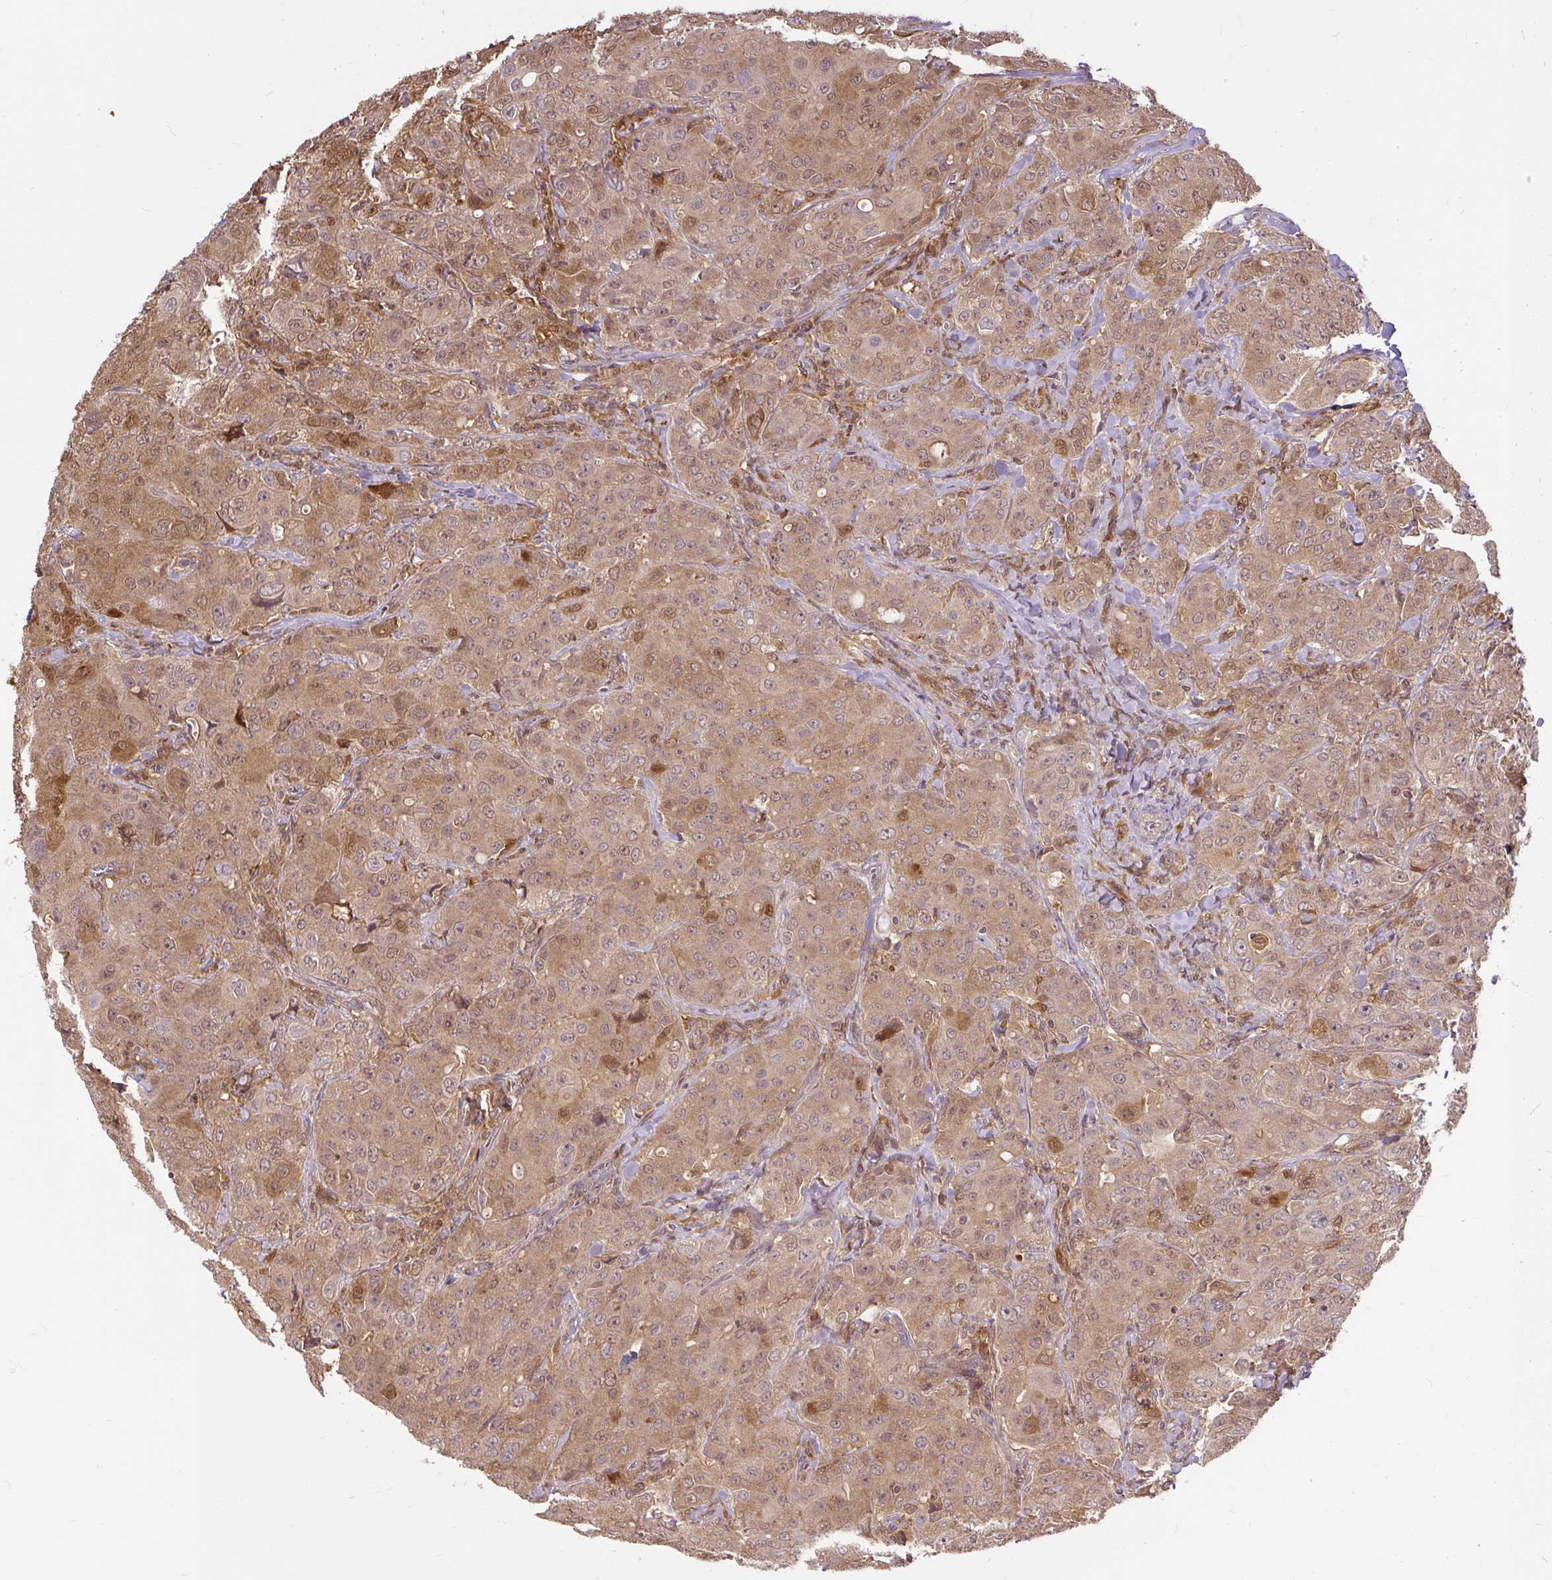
{"staining": {"intensity": "moderate", "quantity": ">75%", "location": "cytoplasmic/membranous,nuclear"}, "tissue": "breast cancer", "cell_type": "Tumor cells", "image_type": "cancer", "snomed": [{"axis": "morphology", "description": "Duct carcinoma"}, {"axis": "topography", "description": "Breast"}], "caption": "The photomicrograph demonstrates immunohistochemical staining of breast cancer. There is moderate cytoplasmic/membranous and nuclear staining is appreciated in approximately >75% of tumor cells.", "gene": "AP5S1", "patient": {"sex": "female", "age": 43}}